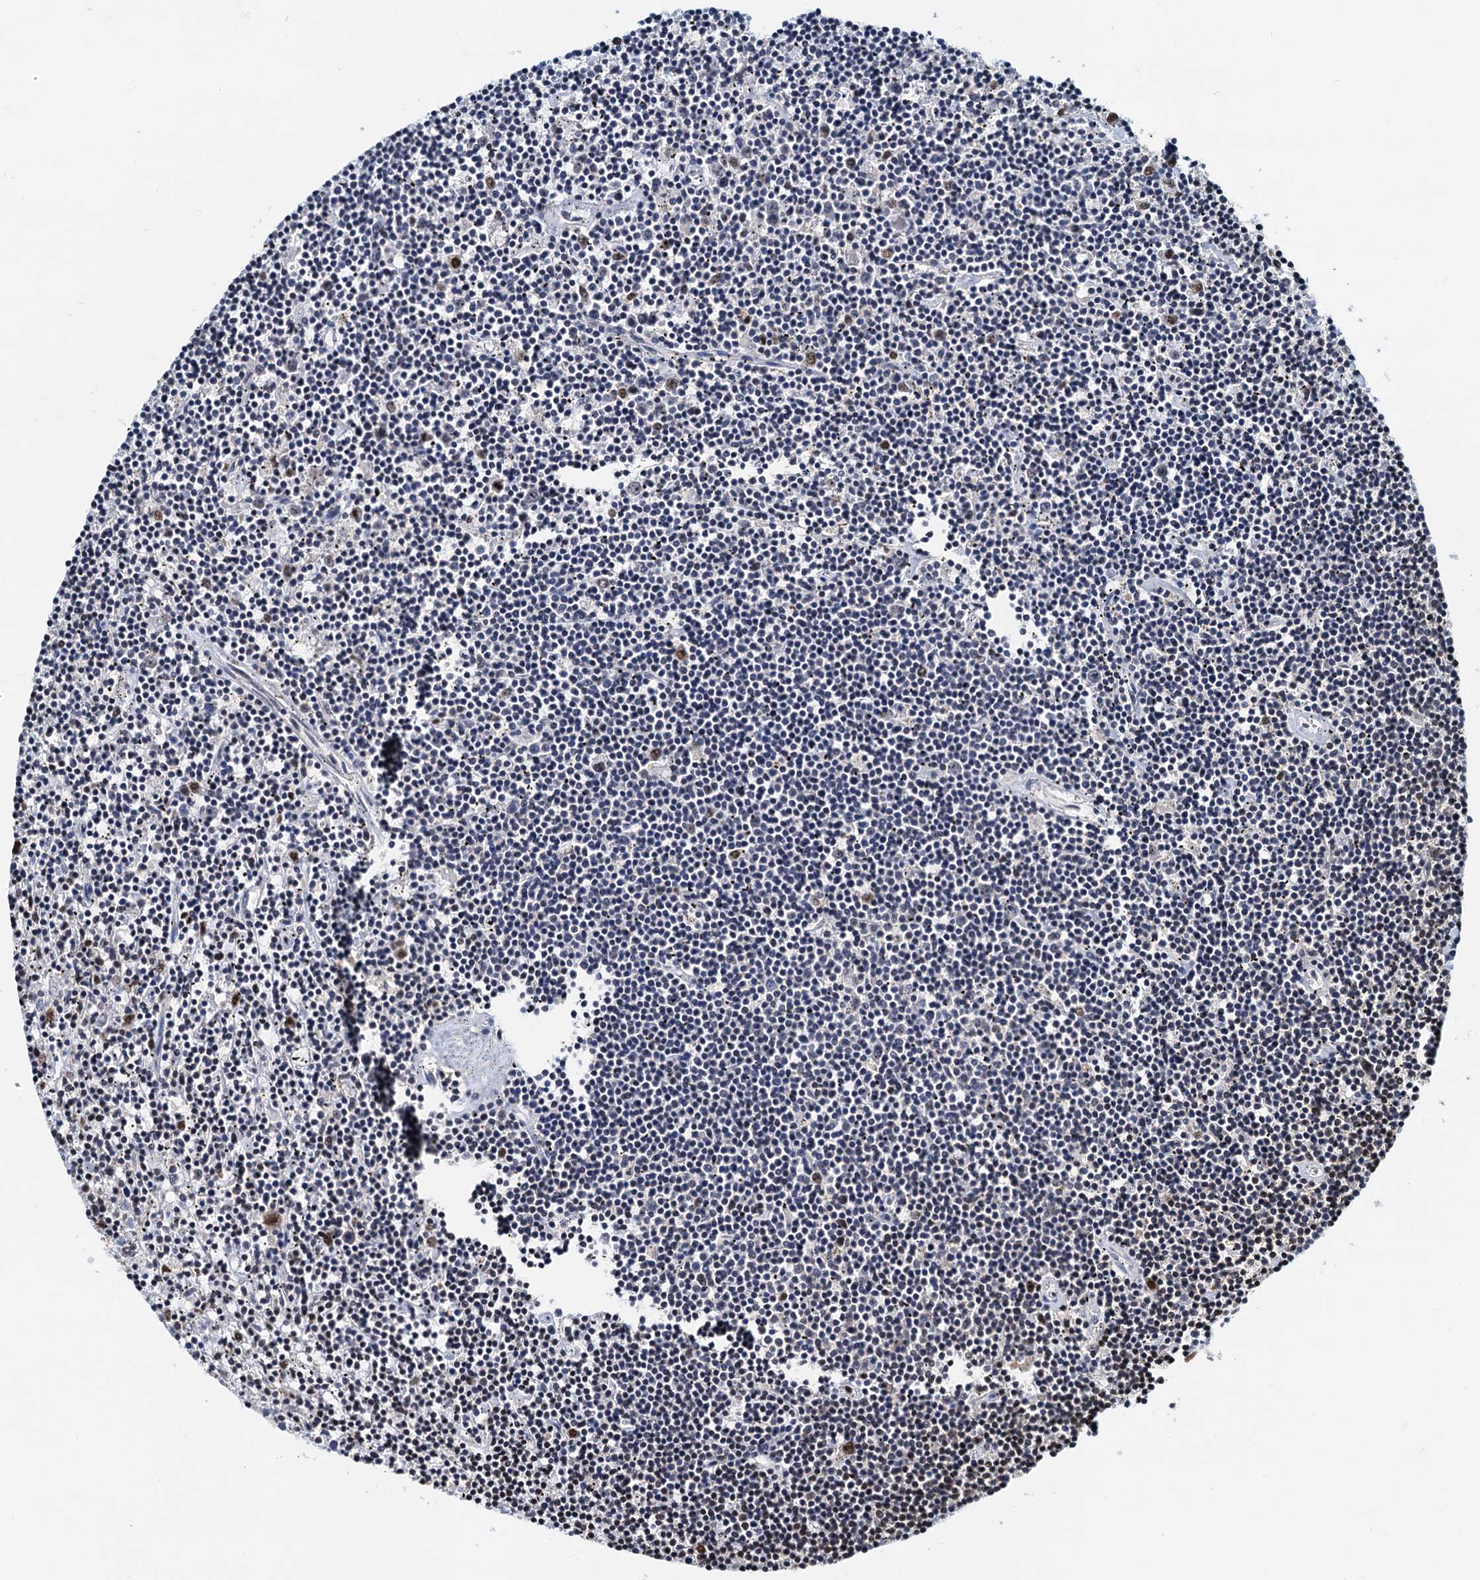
{"staining": {"intensity": "weak", "quantity": "<25%", "location": "nuclear"}, "tissue": "lymphoma", "cell_type": "Tumor cells", "image_type": "cancer", "snomed": [{"axis": "morphology", "description": "Malignant lymphoma, non-Hodgkin's type, Low grade"}, {"axis": "topography", "description": "Spleen"}], "caption": "A high-resolution histopathology image shows immunohistochemistry (IHC) staining of lymphoma, which displays no significant positivity in tumor cells. The staining is performed using DAB (3,3'-diaminobenzidine) brown chromogen with nuclei counter-stained in using hematoxylin.", "gene": "PTGES3", "patient": {"sex": "male", "age": 76}}